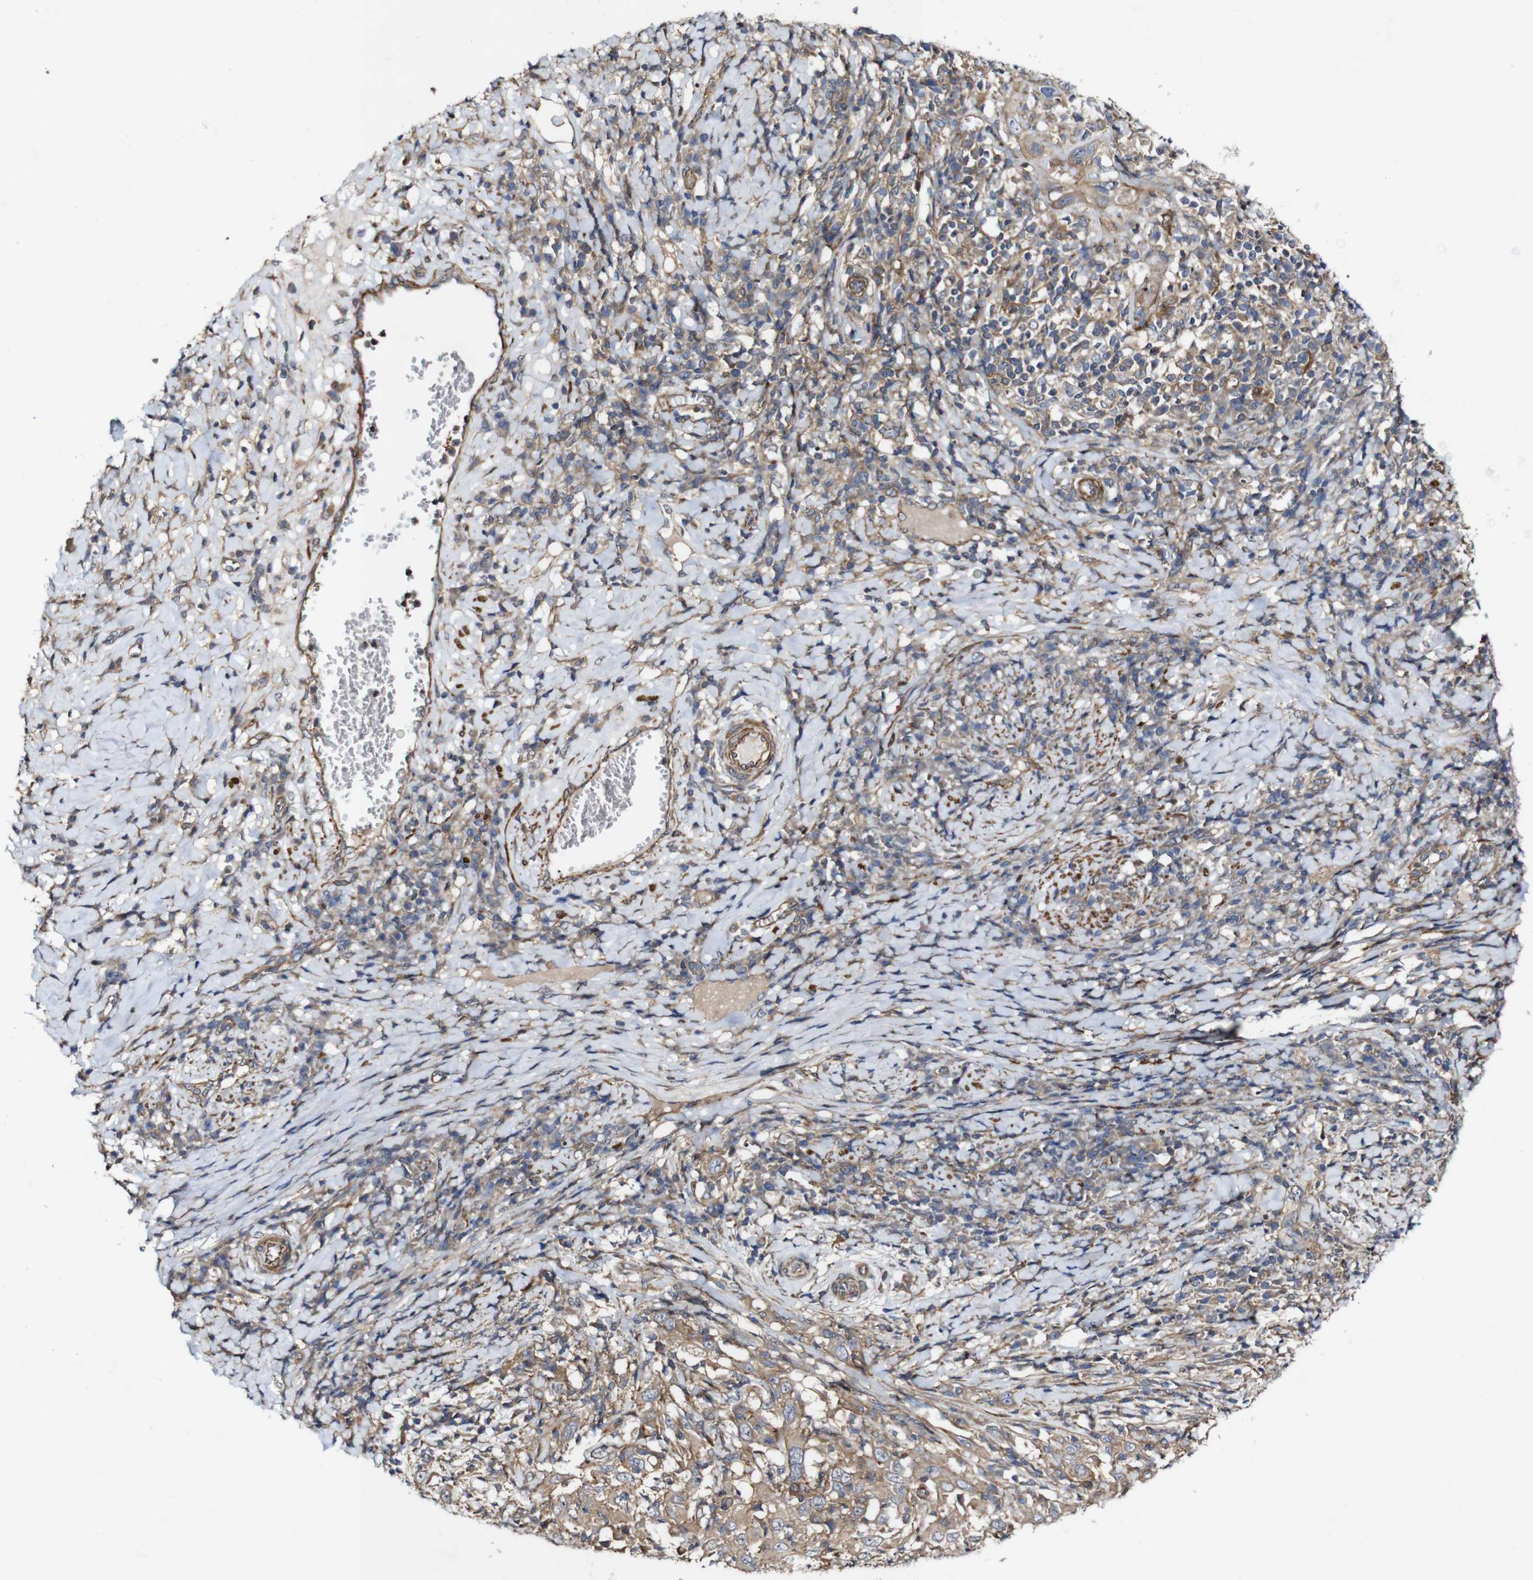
{"staining": {"intensity": "moderate", "quantity": ">75%", "location": "cytoplasmic/membranous"}, "tissue": "cervical cancer", "cell_type": "Tumor cells", "image_type": "cancer", "snomed": [{"axis": "morphology", "description": "Squamous cell carcinoma, NOS"}, {"axis": "topography", "description": "Cervix"}], "caption": "The photomicrograph demonstrates immunohistochemical staining of cervical squamous cell carcinoma. There is moderate cytoplasmic/membranous staining is seen in approximately >75% of tumor cells. (DAB IHC with brightfield microscopy, high magnification).", "gene": "GSDME", "patient": {"sex": "female", "age": 46}}